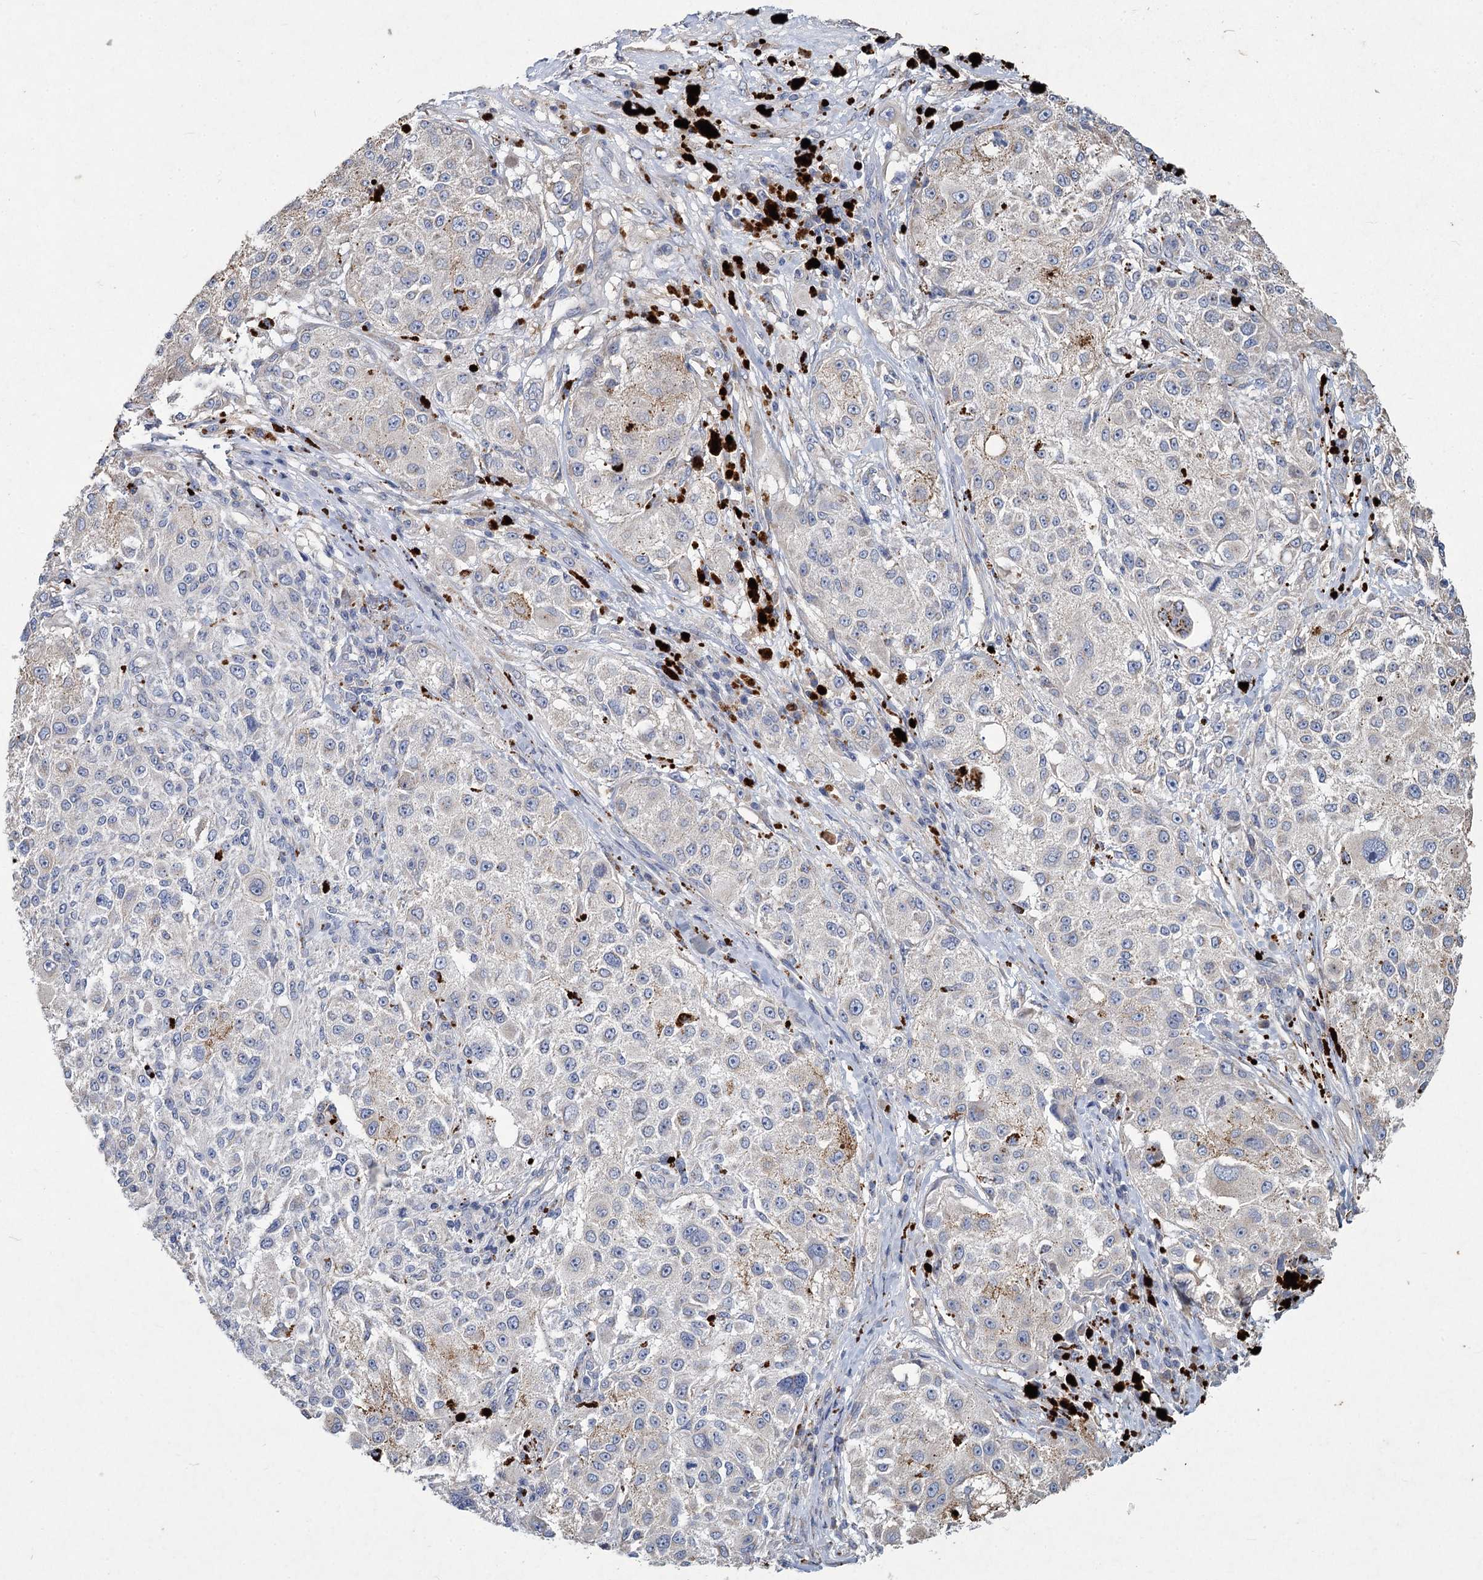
{"staining": {"intensity": "negative", "quantity": "none", "location": "none"}, "tissue": "melanoma", "cell_type": "Tumor cells", "image_type": "cancer", "snomed": [{"axis": "morphology", "description": "Necrosis, NOS"}, {"axis": "morphology", "description": "Malignant melanoma, NOS"}, {"axis": "topography", "description": "Skin"}], "caption": "Malignant melanoma was stained to show a protein in brown. There is no significant staining in tumor cells.", "gene": "HES2", "patient": {"sex": "female", "age": 87}}